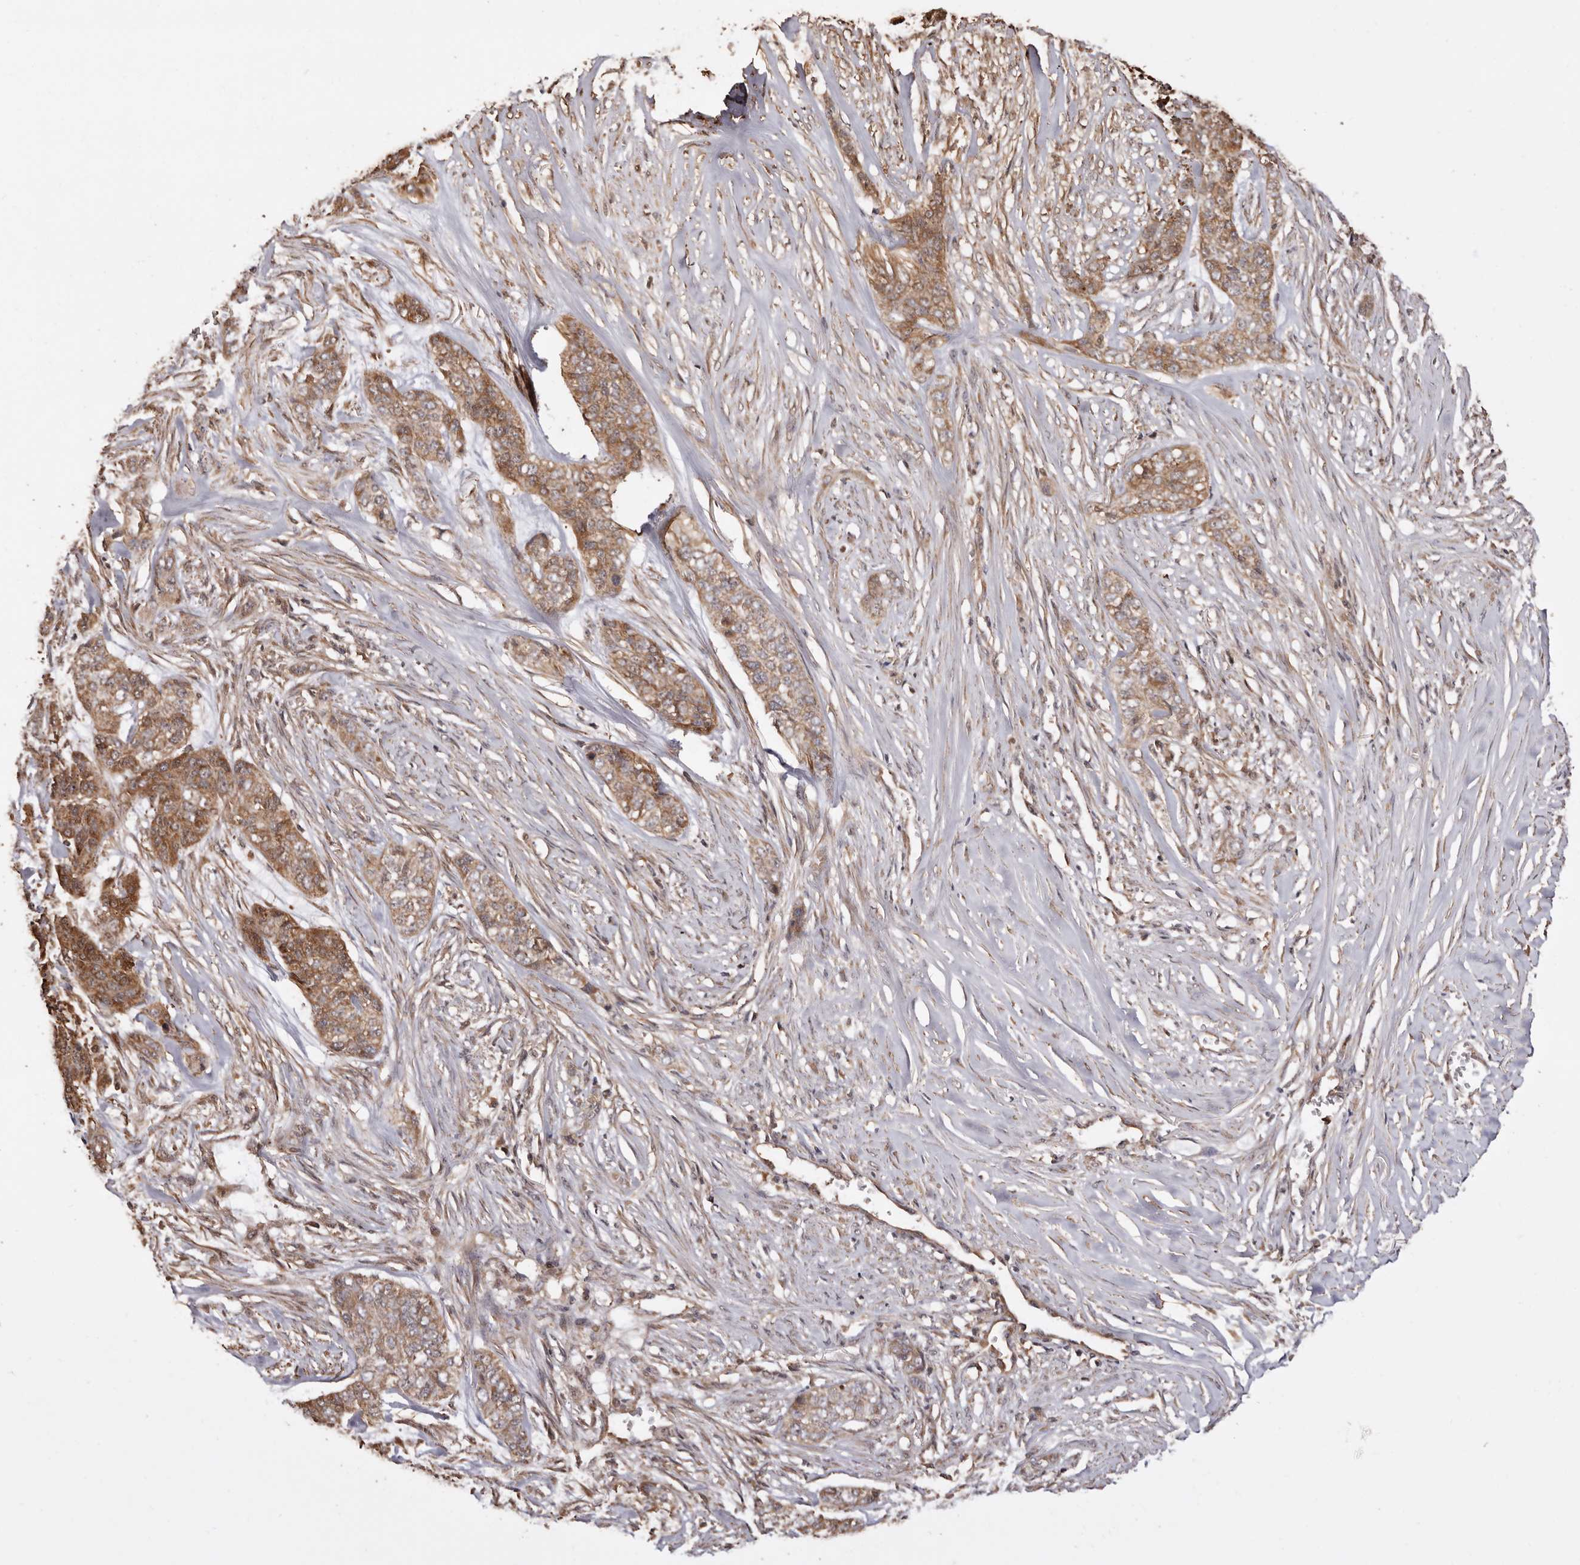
{"staining": {"intensity": "moderate", "quantity": ">75%", "location": "cytoplasmic/membranous"}, "tissue": "skin cancer", "cell_type": "Tumor cells", "image_type": "cancer", "snomed": [{"axis": "morphology", "description": "Basal cell carcinoma"}, {"axis": "topography", "description": "Skin"}], "caption": "Human skin cancer stained with a protein marker displays moderate staining in tumor cells.", "gene": "COQ8B", "patient": {"sex": "female", "age": 64}}